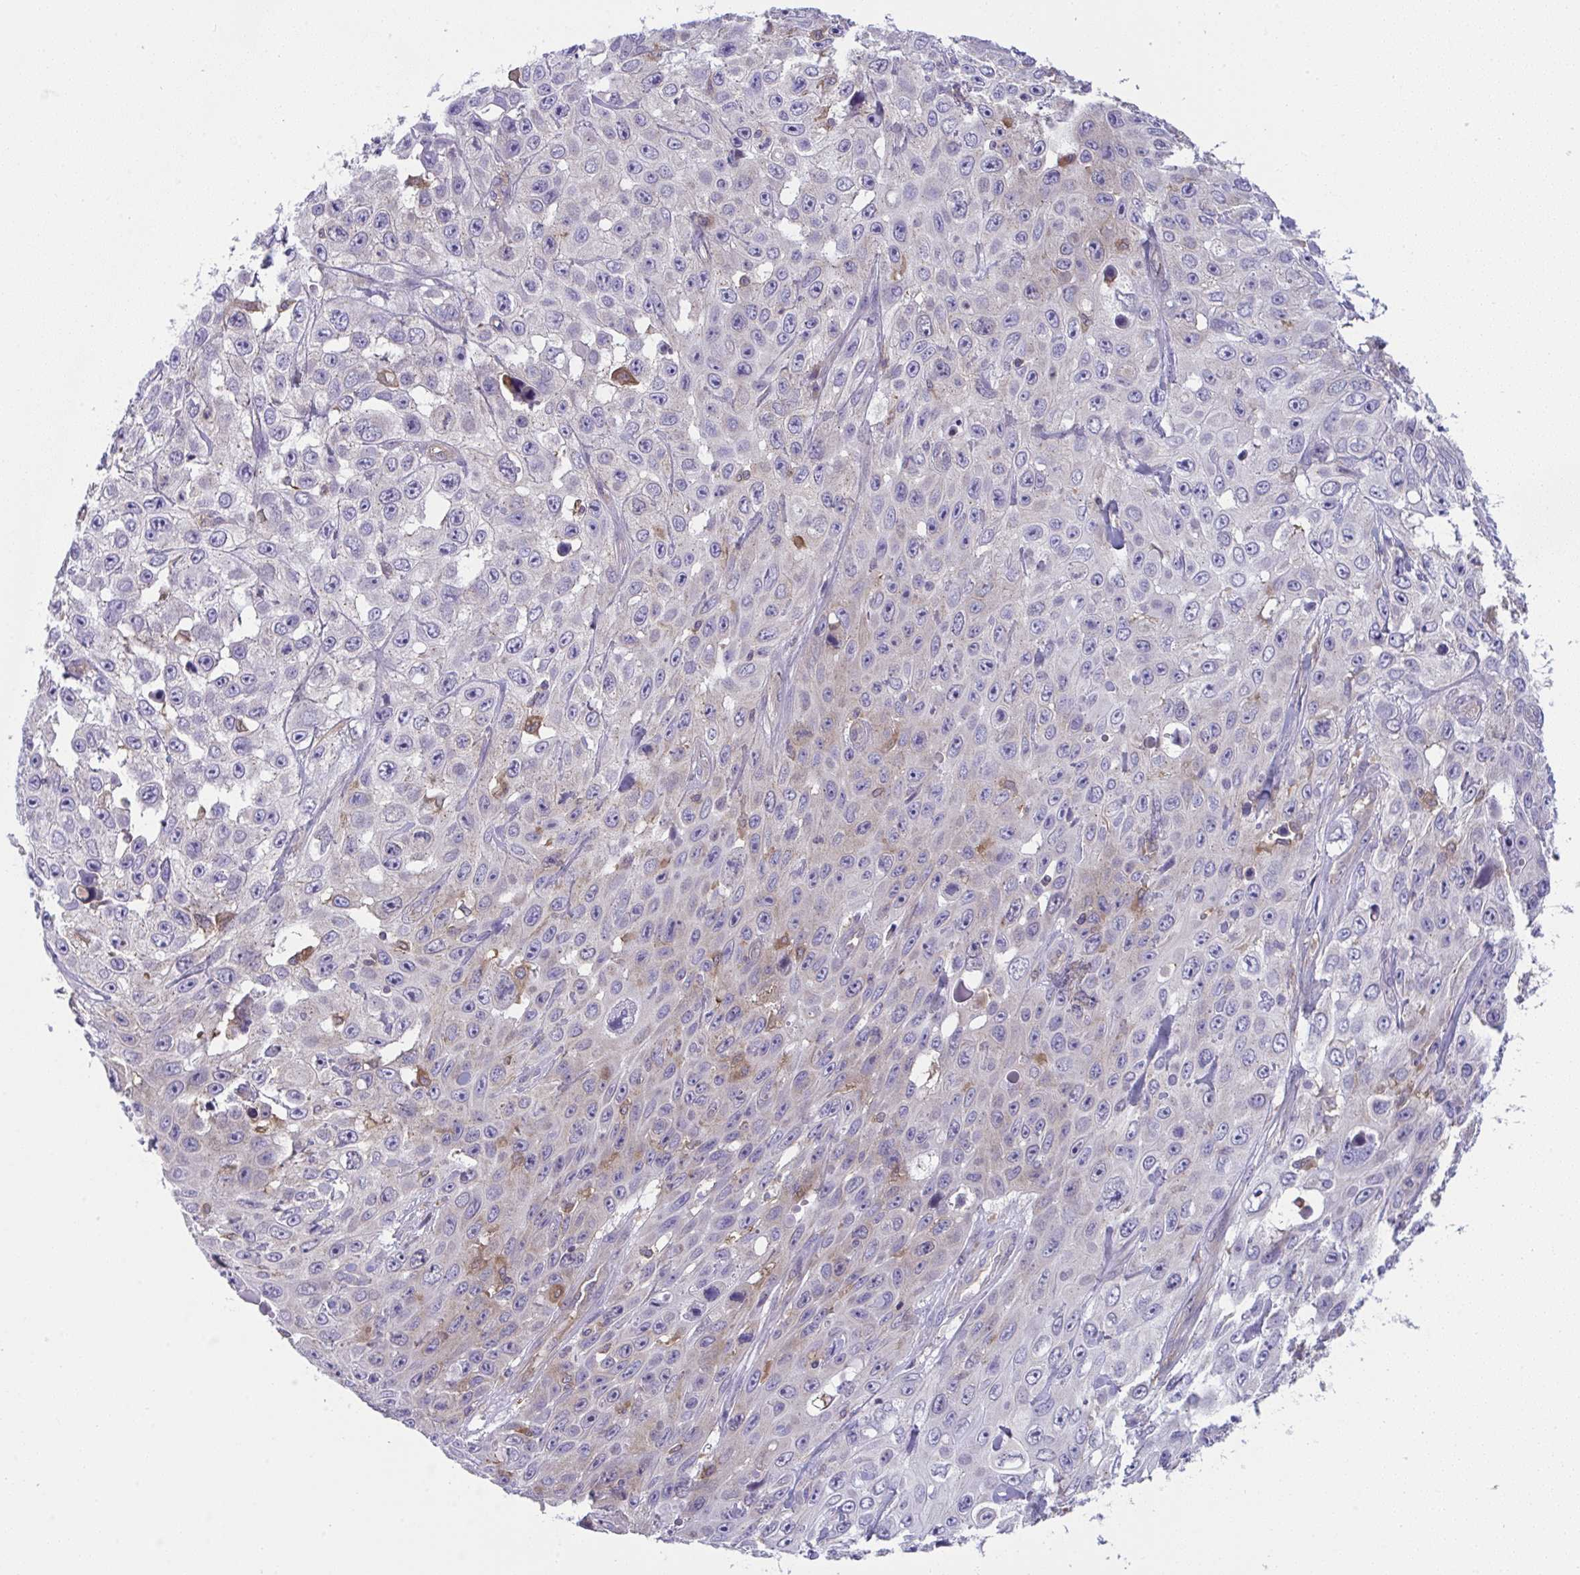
{"staining": {"intensity": "negative", "quantity": "none", "location": "none"}, "tissue": "skin cancer", "cell_type": "Tumor cells", "image_type": "cancer", "snomed": [{"axis": "morphology", "description": "Squamous cell carcinoma, NOS"}, {"axis": "topography", "description": "Skin"}], "caption": "Micrograph shows no significant protein expression in tumor cells of skin squamous cell carcinoma.", "gene": "ALDH16A1", "patient": {"sex": "male", "age": 82}}